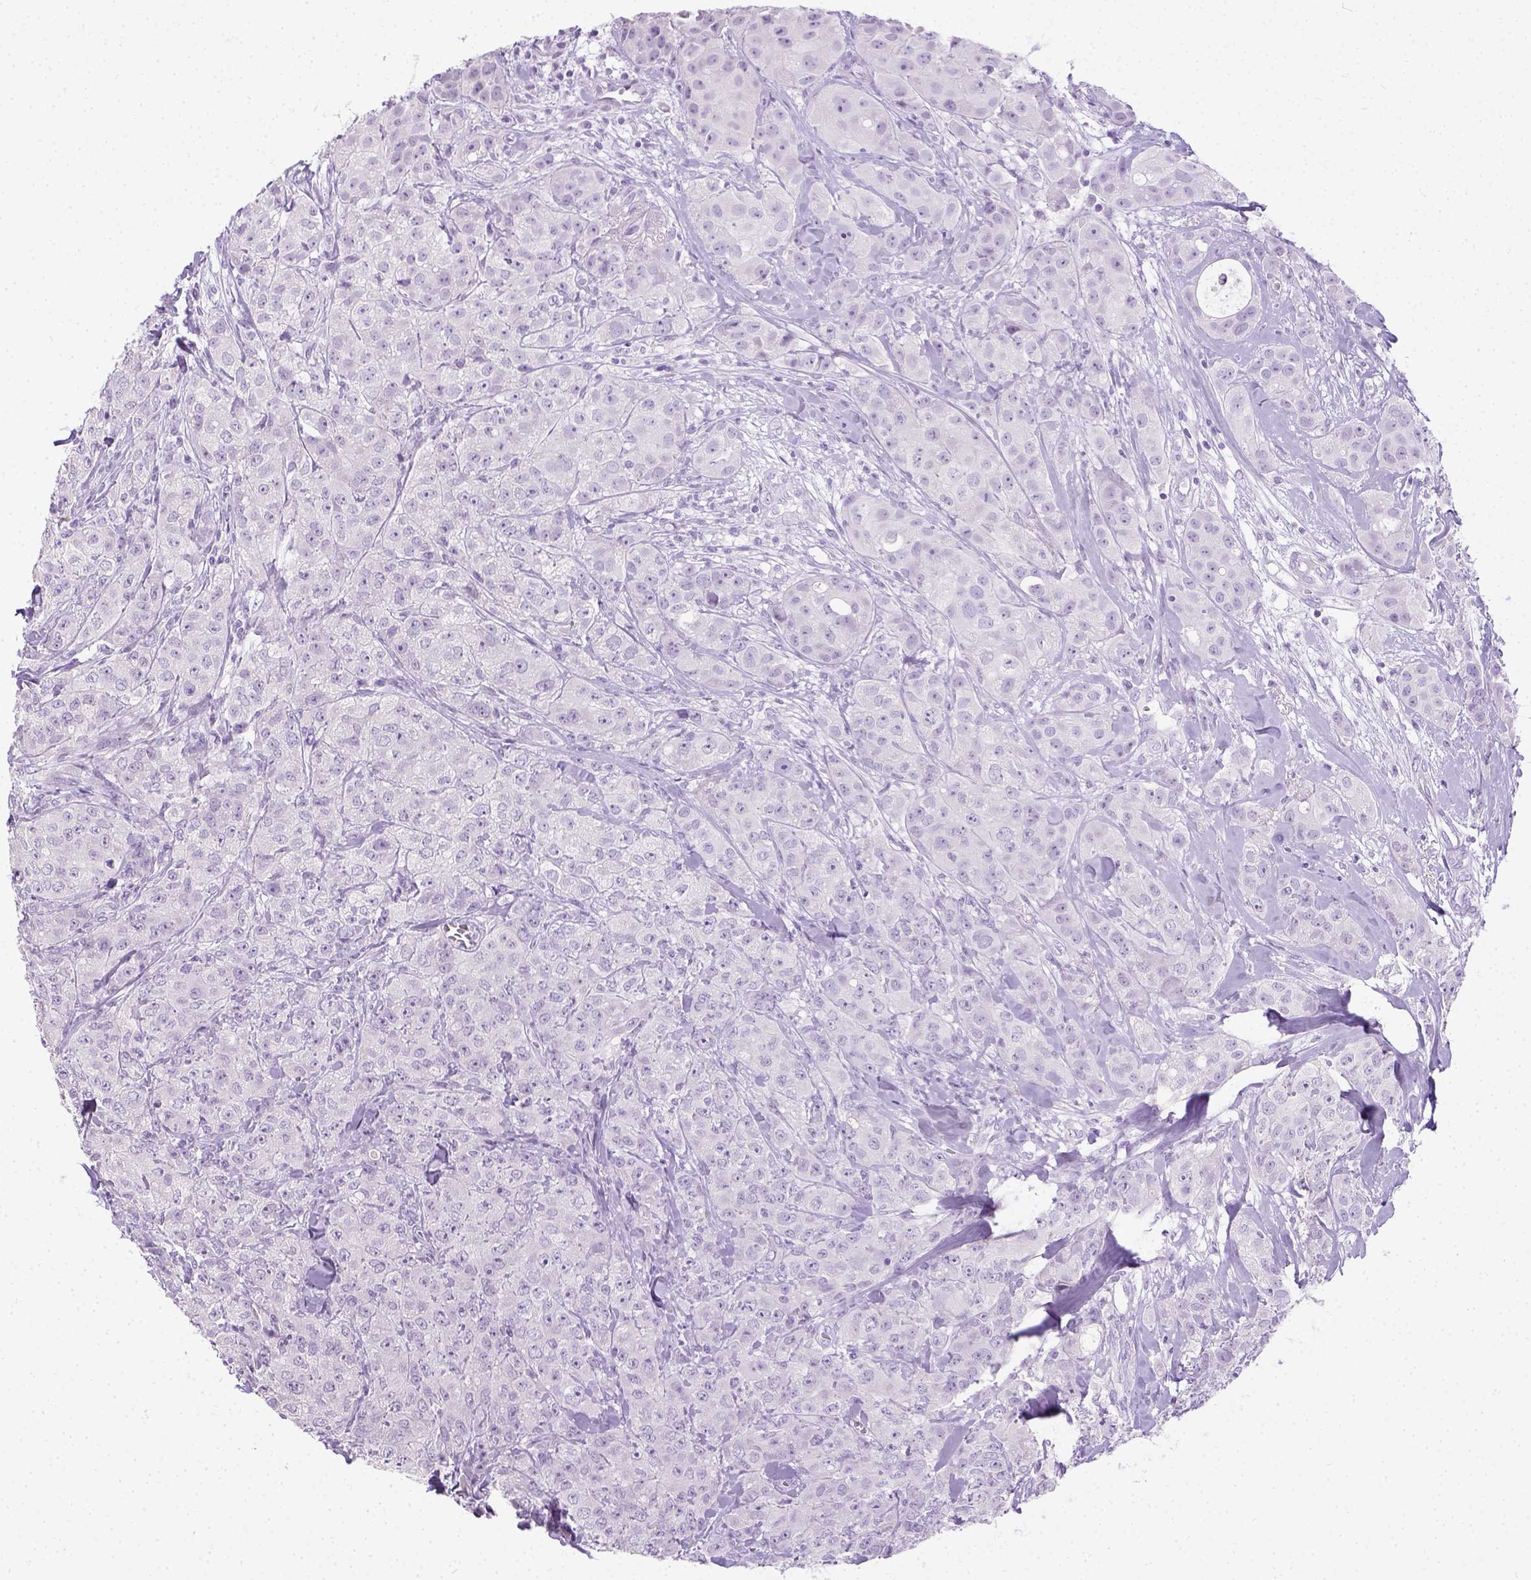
{"staining": {"intensity": "negative", "quantity": "none", "location": "none"}, "tissue": "breast cancer", "cell_type": "Tumor cells", "image_type": "cancer", "snomed": [{"axis": "morphology", "description": "Duct carcinoma"}, {"axis": "topography", "description": "Breast"}], "caption": "Tumor cells show no significant protein expression in breast intraductal carcinoma.", "gene": "LGSN", "patient": {"sex": "female", "age": 43}}